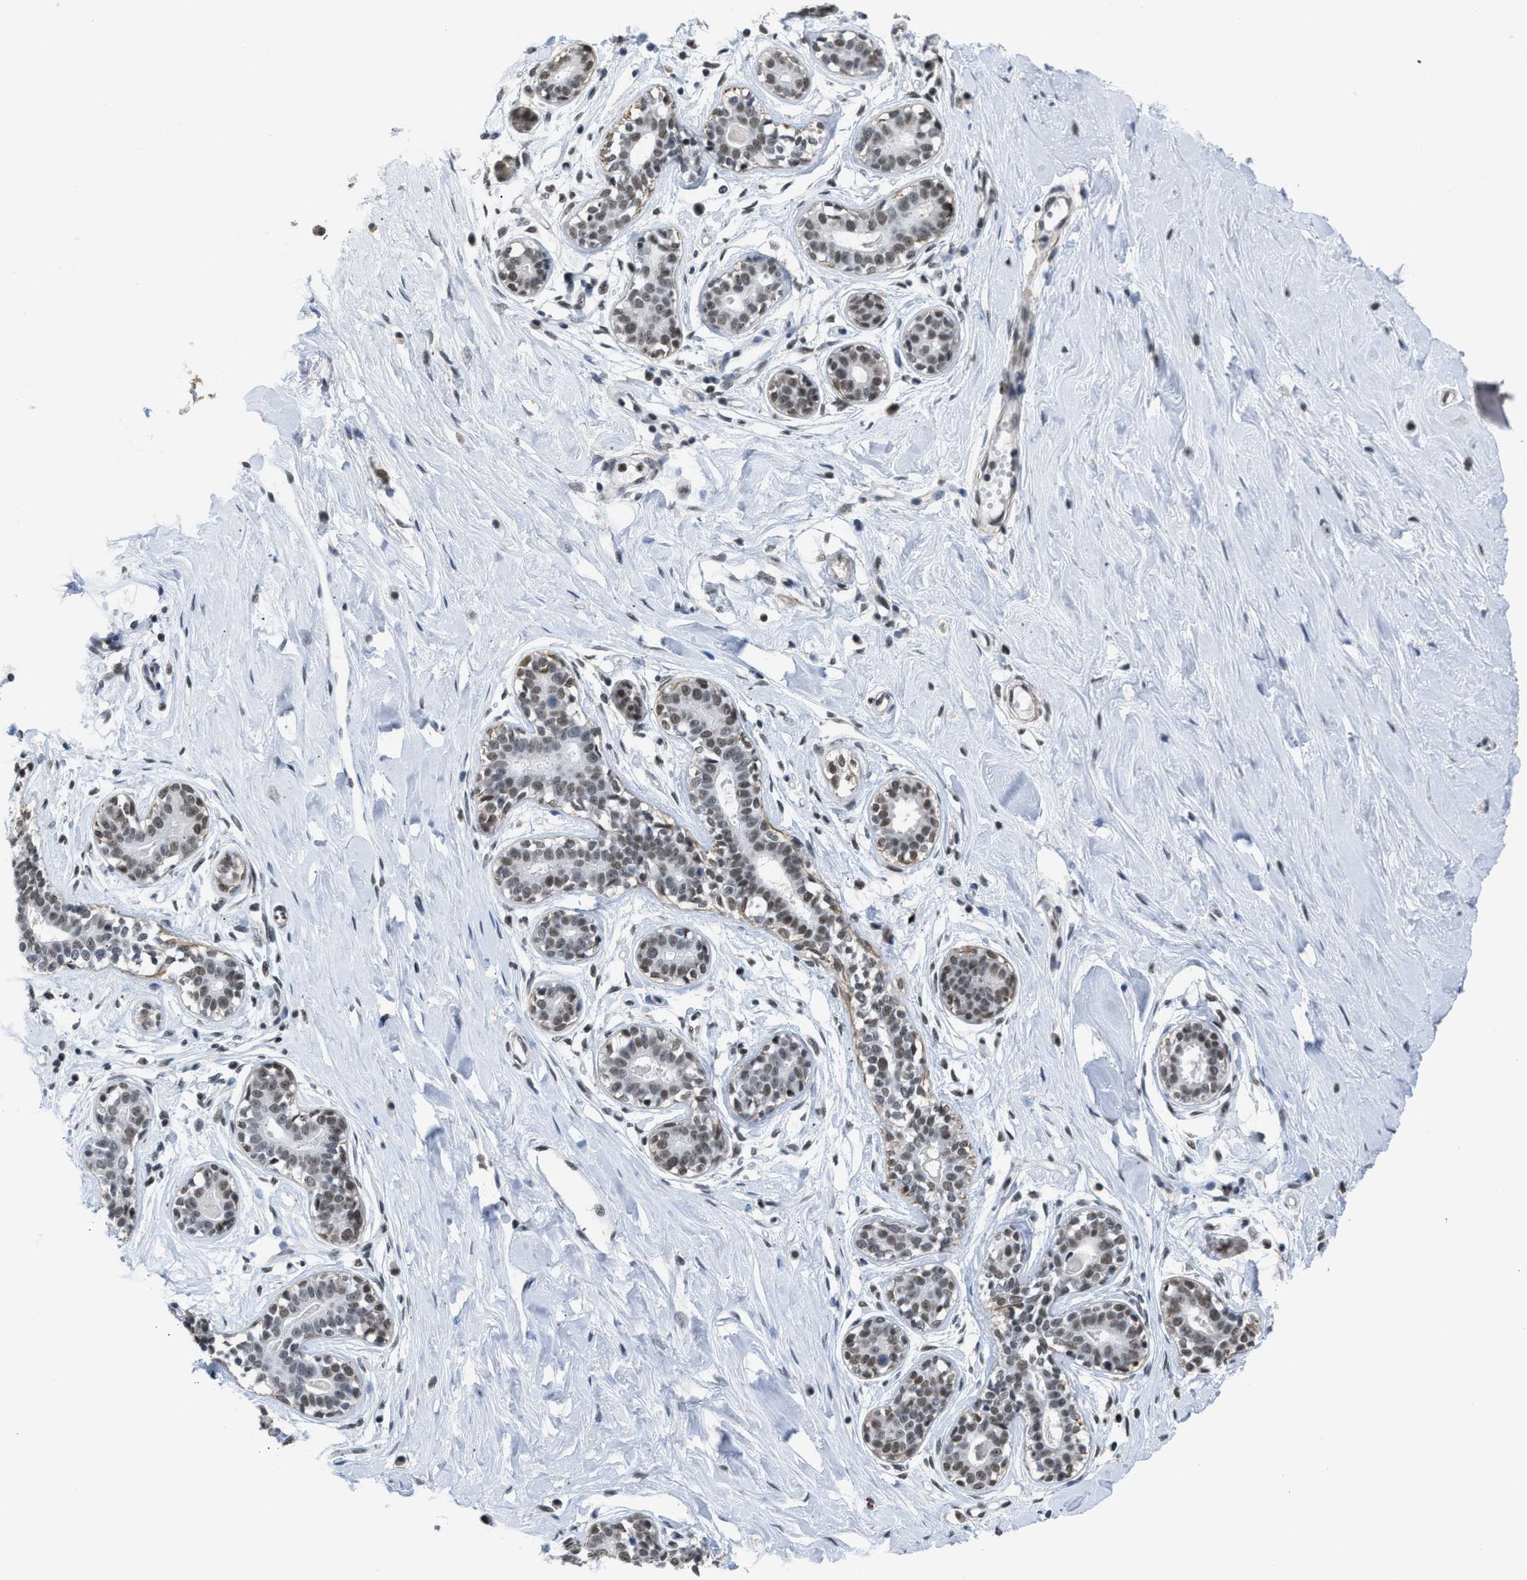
{"staining": {"intensity": "negative", "quantity": "none", "location": "none"}, "tissue": "breast", "cell_type": "Adipocytes", "image_type": "normal", "snomed": [{"axis": "morphology", "description": "Normal tissue, NOS"}, {"axis": "topography", "description": "Breast"}], "caption": "An IHC micrograph of unremarkable breast is shown. There is no staining in adipocytes of breast.", "gene": "SCAF4", "patient": {"sex": "female", "age": 23}}